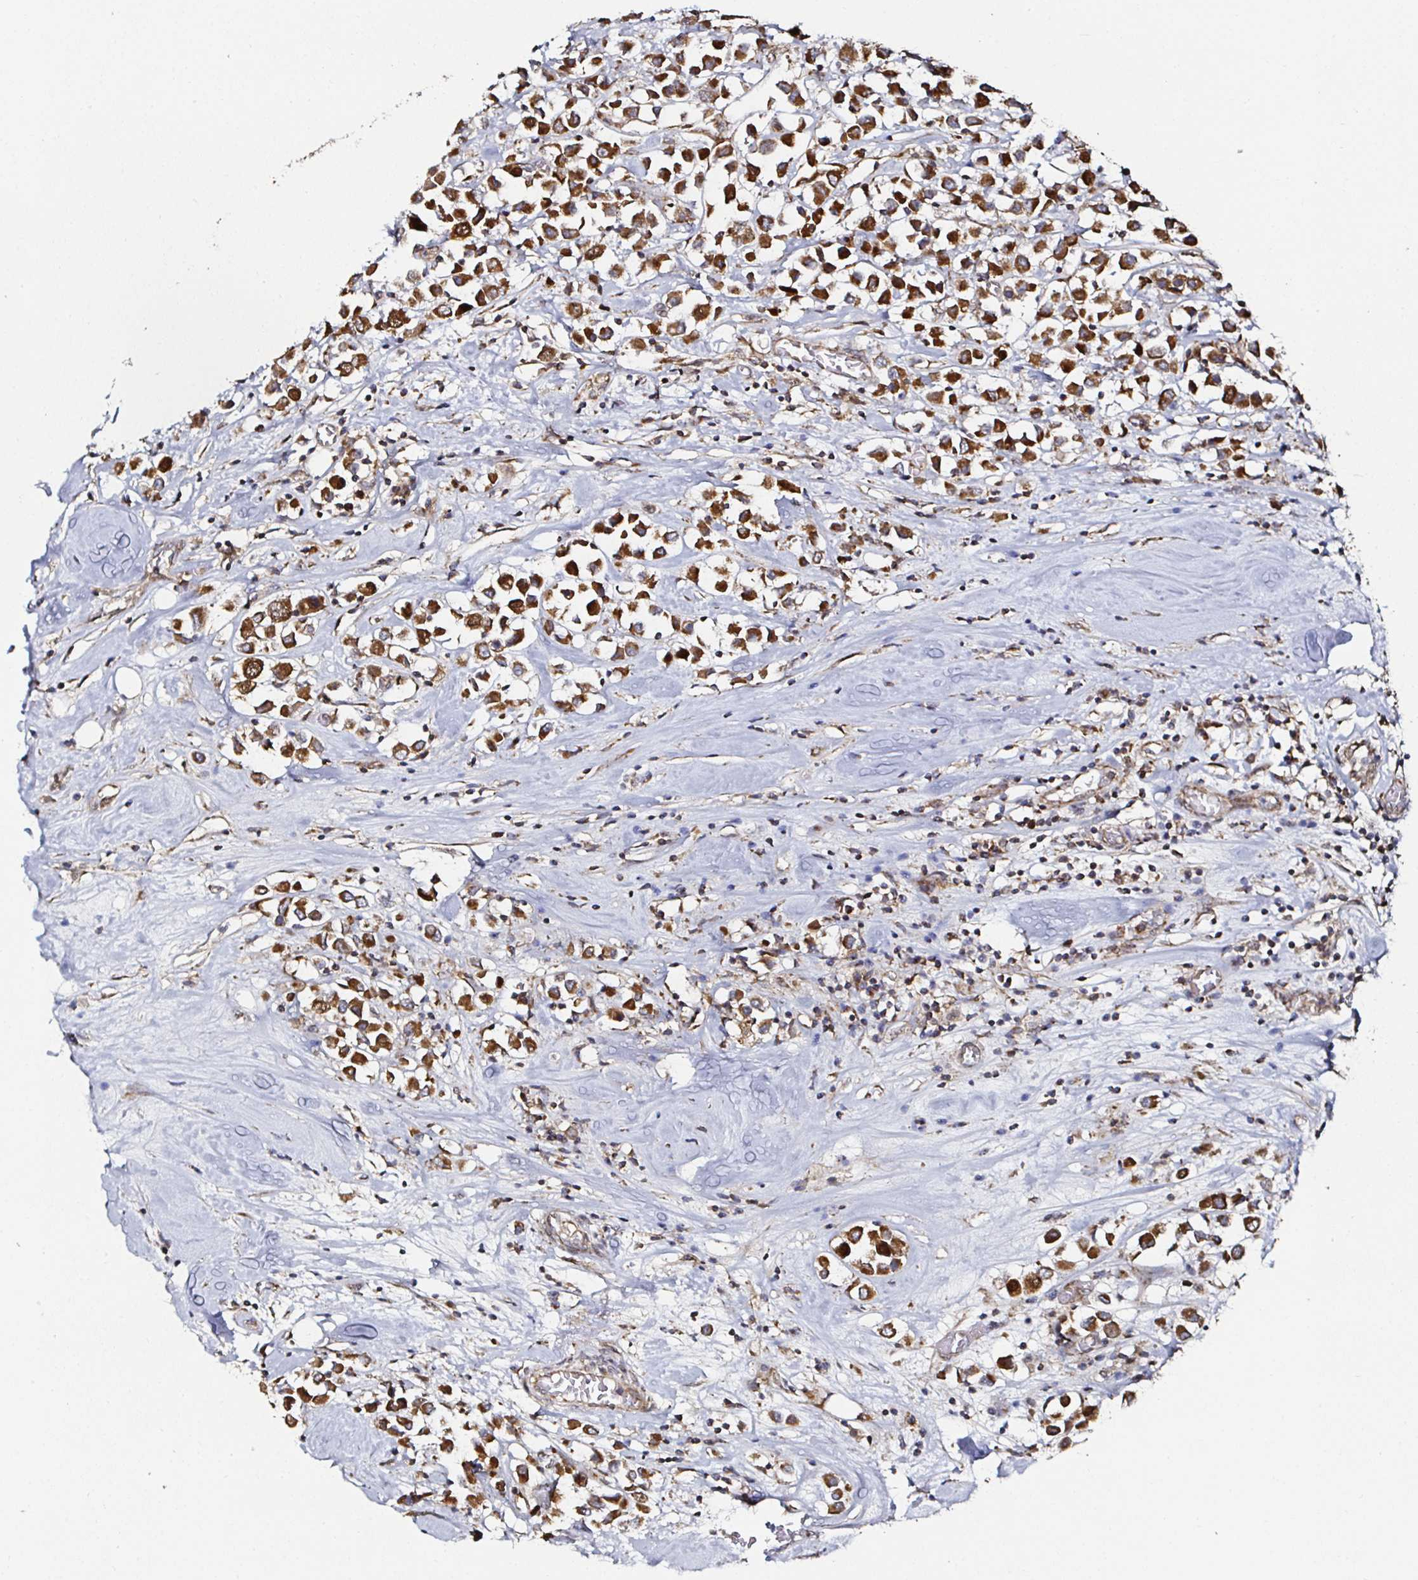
{"staining": {"intensity": "strong", "quantity": ">75%", "location": "cytoplasmic/membranous"}, "tissue": "breast cancer", "cell_type": "Tumor cells", "image_type": "cancer", "snomed": [{"axis": "morphology", "description": "Duct carcinoma"}, {"axis": "topography", "description": "Breast"}], "caption": "The photomicrograph reveals staining of infiltrating ductal carcinoma (breast), revealing strong cytoplasmic/membranous protein expression (brown color) within tumor cells. The staining is performed using DAB (3,3'-diaminobenzidine) brown chromogen to label protein expression. The nuclei are counter-stained blue using hematoxylin.", "gene": "ATAD3B", "patient": {"sex": "female", "age": 61}}